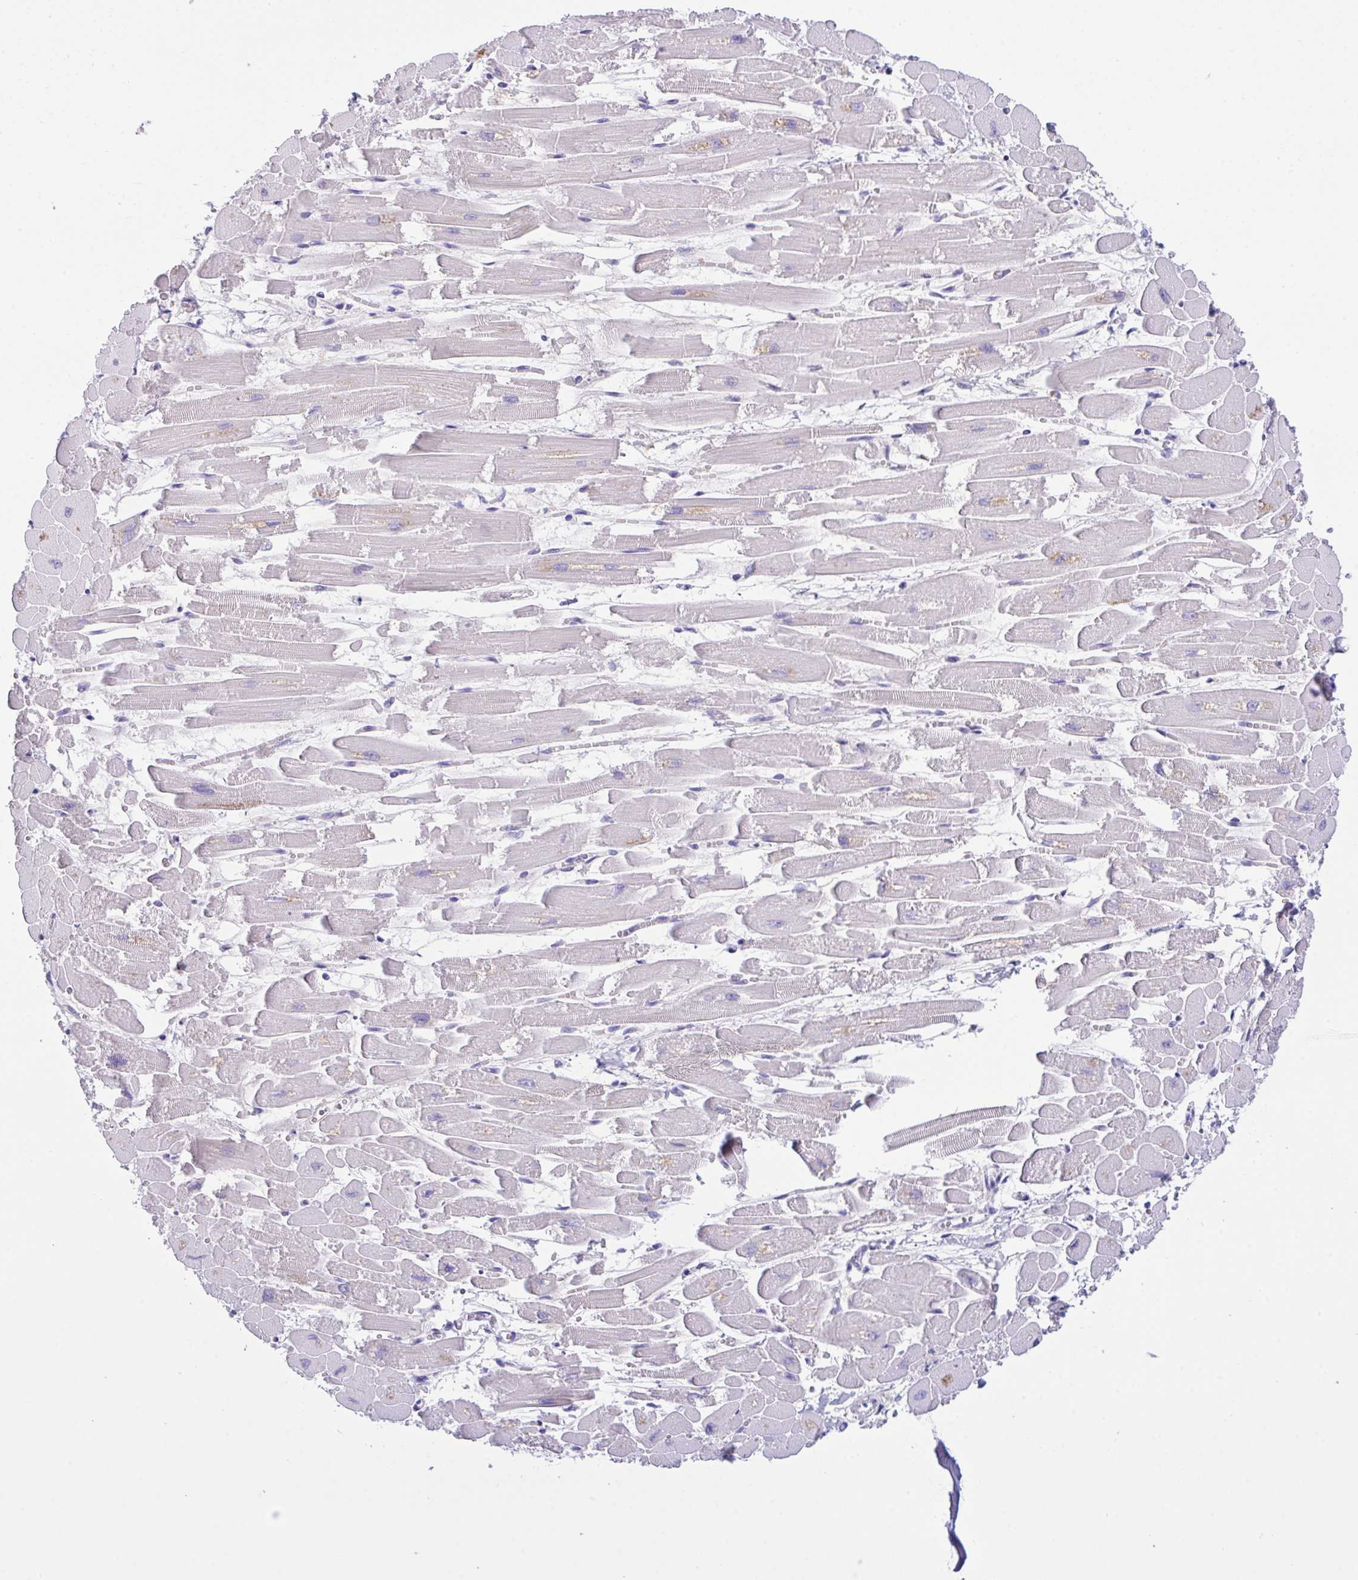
{"staining": {"intensity": "weak", "quantity": "<25%", "location": "cytoplasmic/membranous"}, "tissue": "heart muscle", "cell_type": "Cardiomyocytes", "image_type": "normal", "snomed": [{"axis": "morphology", "description": "Normal tissue, NOS"}, {"axis": "topography", "description": "Heart"}], "caption": "High magnification brightfield microscopy of unremarkable heart muscle stained with DAB (brown) and counterstained with hematoxylin (blue): cardiomyocytes show no significant positivity.", "gene": "FBXL20", "patient": {"sex": "female", "age": 52}}